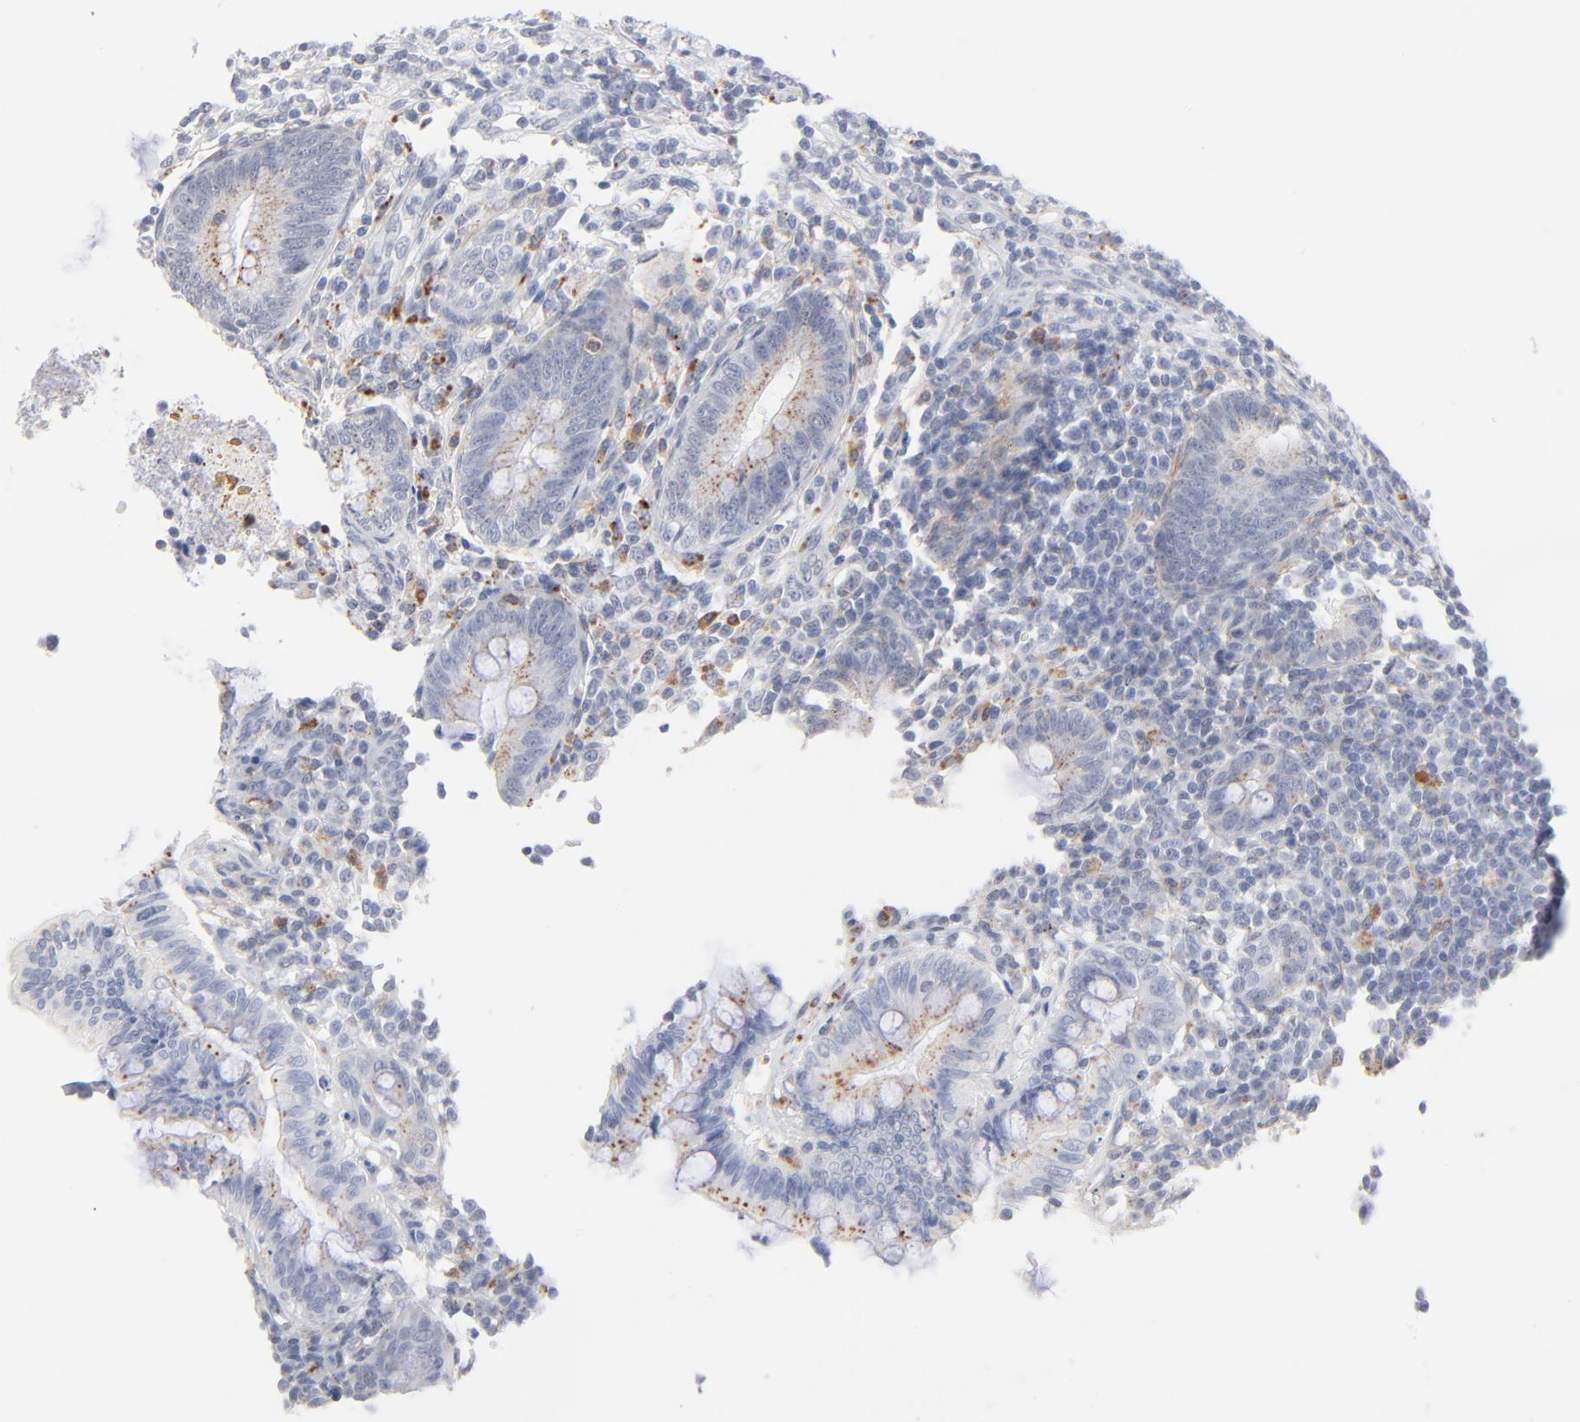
{"staining": {"intensity": "weak", "quantity": "25%-75%", "location": "cytoplasmic/membranous"}, "tissue": "appendix", "cell_type": "Glandular cells", "image_type": "normal", "snomed": [{"axis": "morphology", "description": "Normal tissue, NOS"}, {"axis": "topography", "description": "Appendix"}], "caption": "High-power microscopy captured an immunohistochemistry photomicrograph of benign appendix, revealing weak cytoplasmic/membranous expression in approximately 25%-75% of glandular cells.", "gene": "LTBP2", "patient": {"sex": "female", "age": 66}}